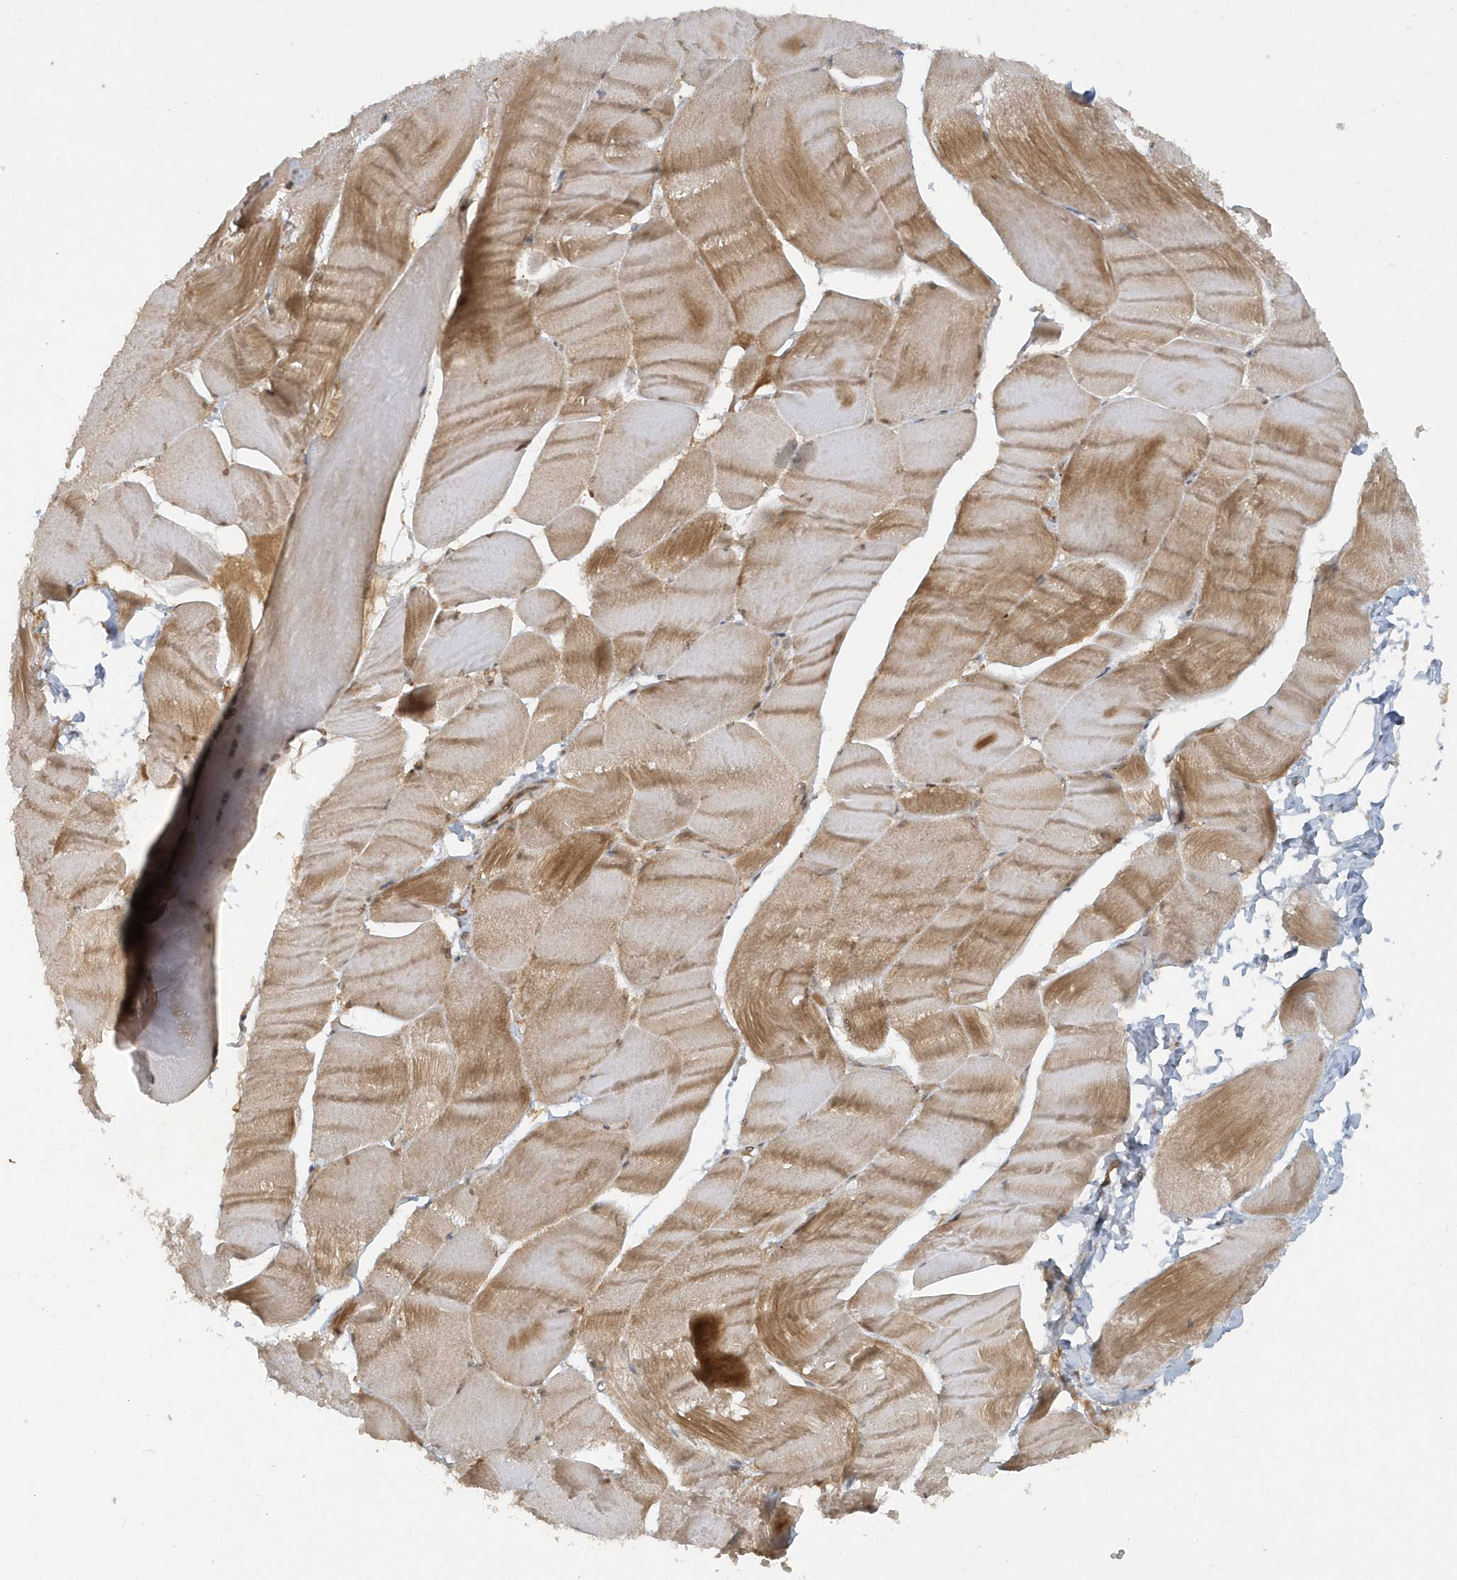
{"staining": {"intensity": "moderate", "quantity": ">75%", "location": "cytoplasmic/membranous"}, "tissue": "skeletal muscle", "cell_type": "Myocytes", "image_type": "normal", "snomed": [{"axis": "morphology", "description": "Normal tissue, NOS"}, {"axis": "morphology", "description": "Basal cell carcinoma"}, {"axis": "topography", "description": "Skeletal muscle"}], "caption": "Protein expression analysis of benign skeletal muscle demonstrates moderate cytoplasmic/membranous expression in about >75% of myocytes.", "gene": "STIM2", "patient": {"sex": "female", "age": 64}}